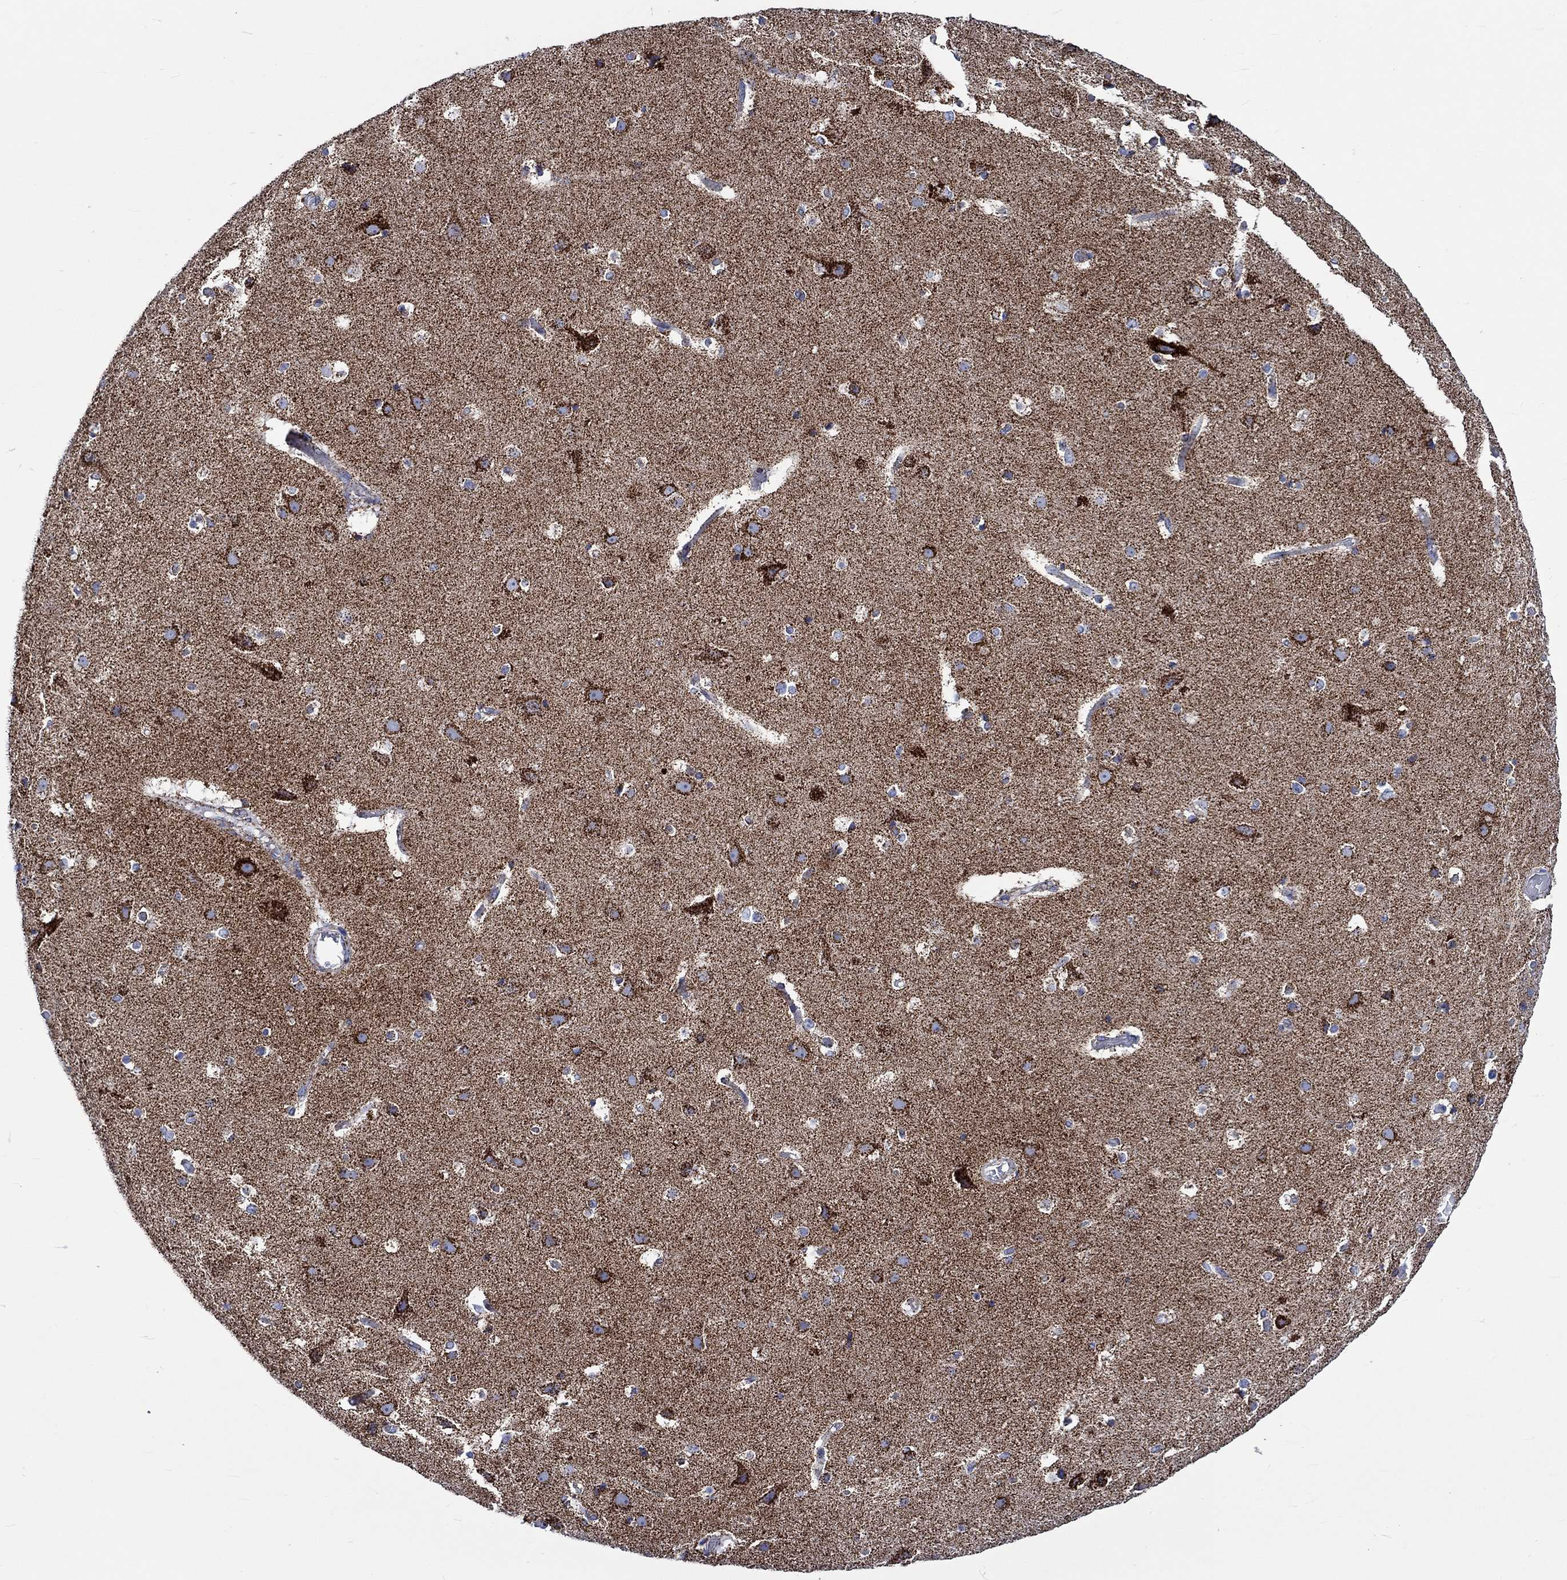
{"staining": {"intensity": "negative", "quantity": "none", "location": "none"}, "tissue": "cerebral cortex", "cell_type": "Endothelial cells", "image_type": "normal", "snomed": [{"axis": "morphology", "description": "Normal tissue, NOS"}, {"axis": "topography", "description": "Cerebral cortex"}], "caption": "This is a micrograph of immunohistochemistry staining of benign cerebral cortex, which shows no staining in endothelial cells.", "gene": "RCE1", "patient": {"sex": "female", "age": 52}}